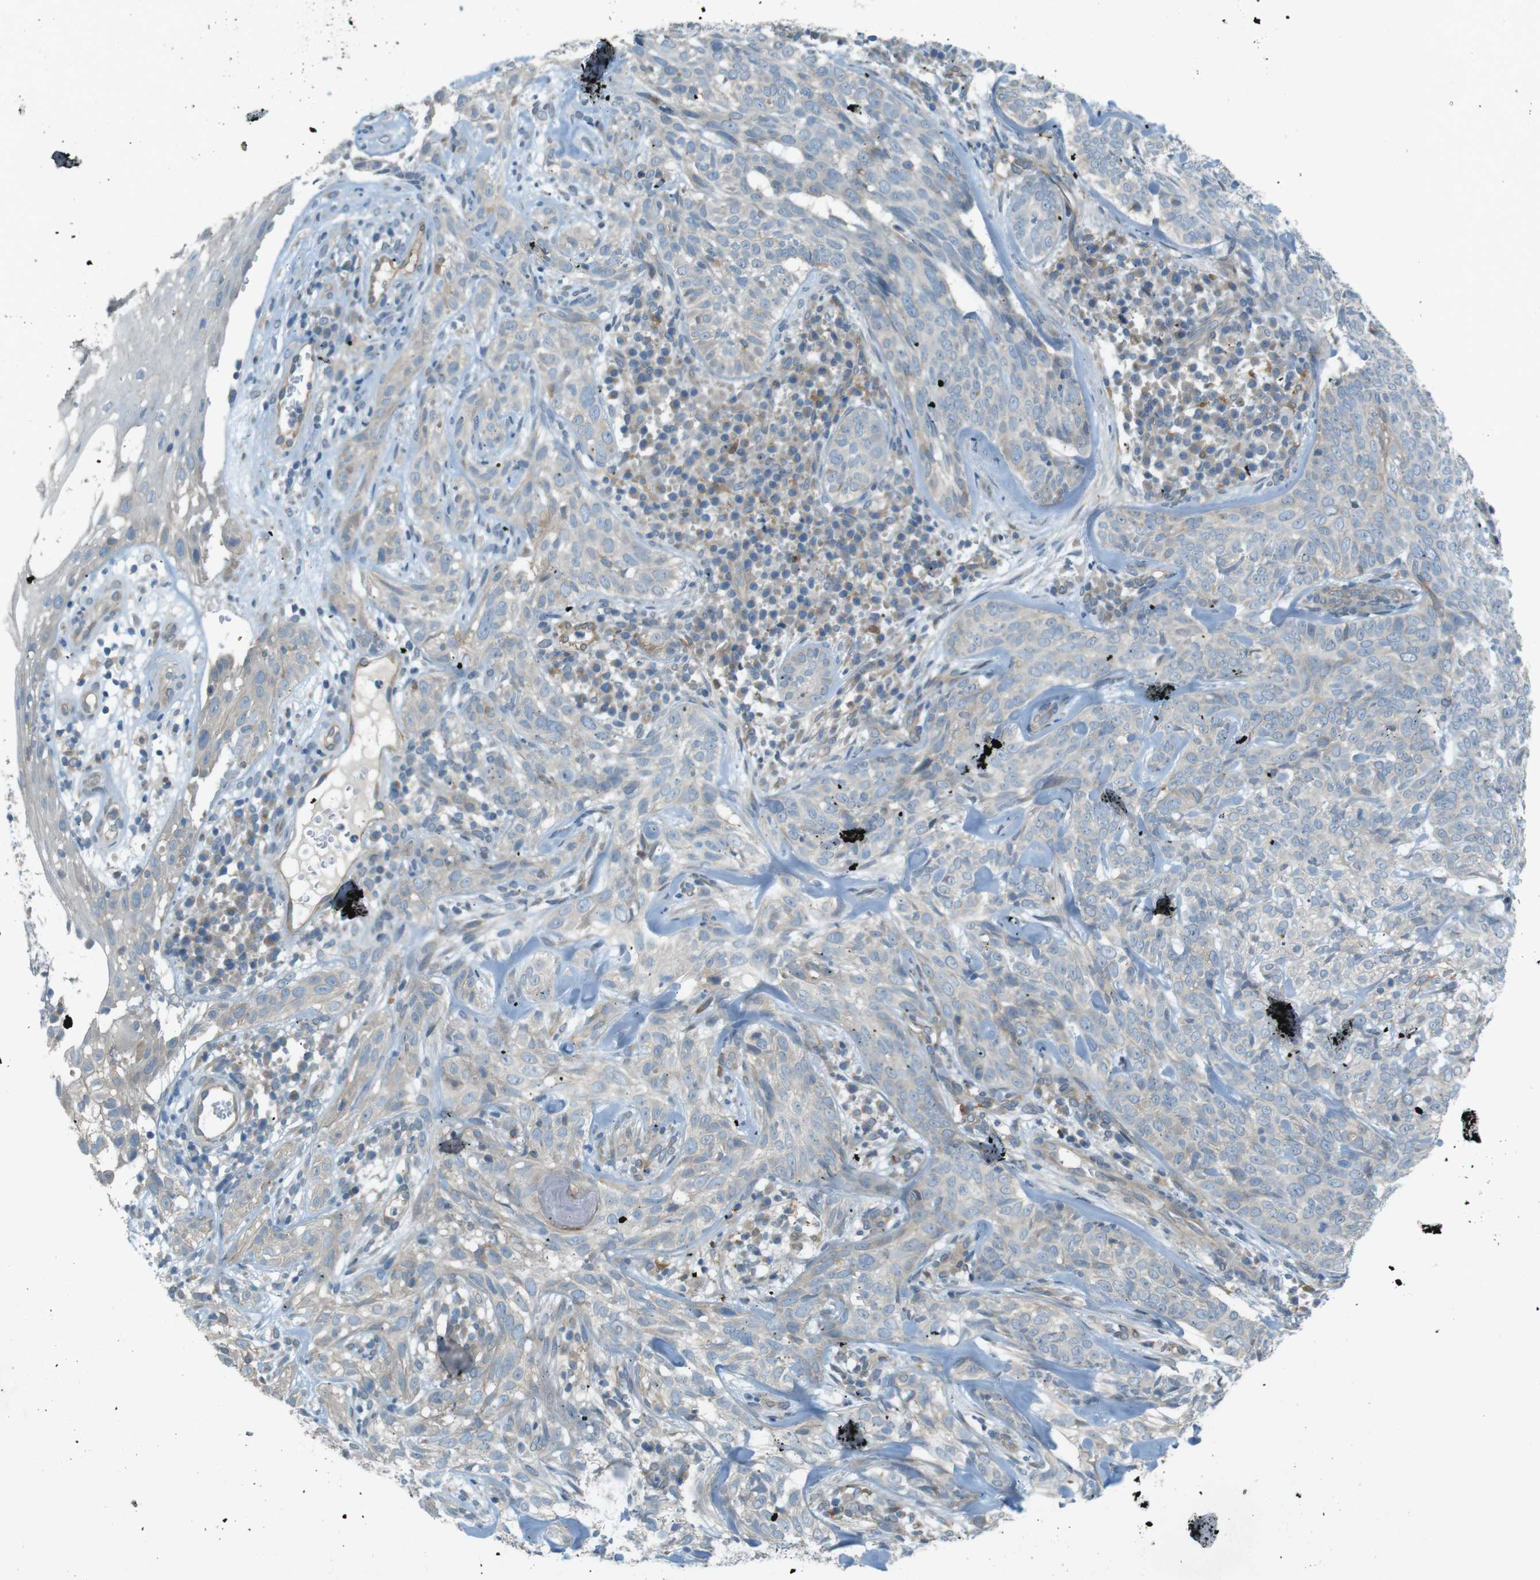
{"staining": {"intensity": "negative", "quantity": "none", "location": "none"}, "tissue": "skin cancer", "cell_type": "Tumor cells", "image_type": "cancer", "snomed": [{"axis": "morphology", "description": "Basal cell carcinoma"}, {"axis": "topography", "description": "Skin"}], "caption": "The immunohistochemistry photomicrograph has no significant expression in tumor cells of skin cancer (basal cell carcinoma) tissue.", "gene": "TMEM41B", "patient": {"sex": "male", "age": 72}}